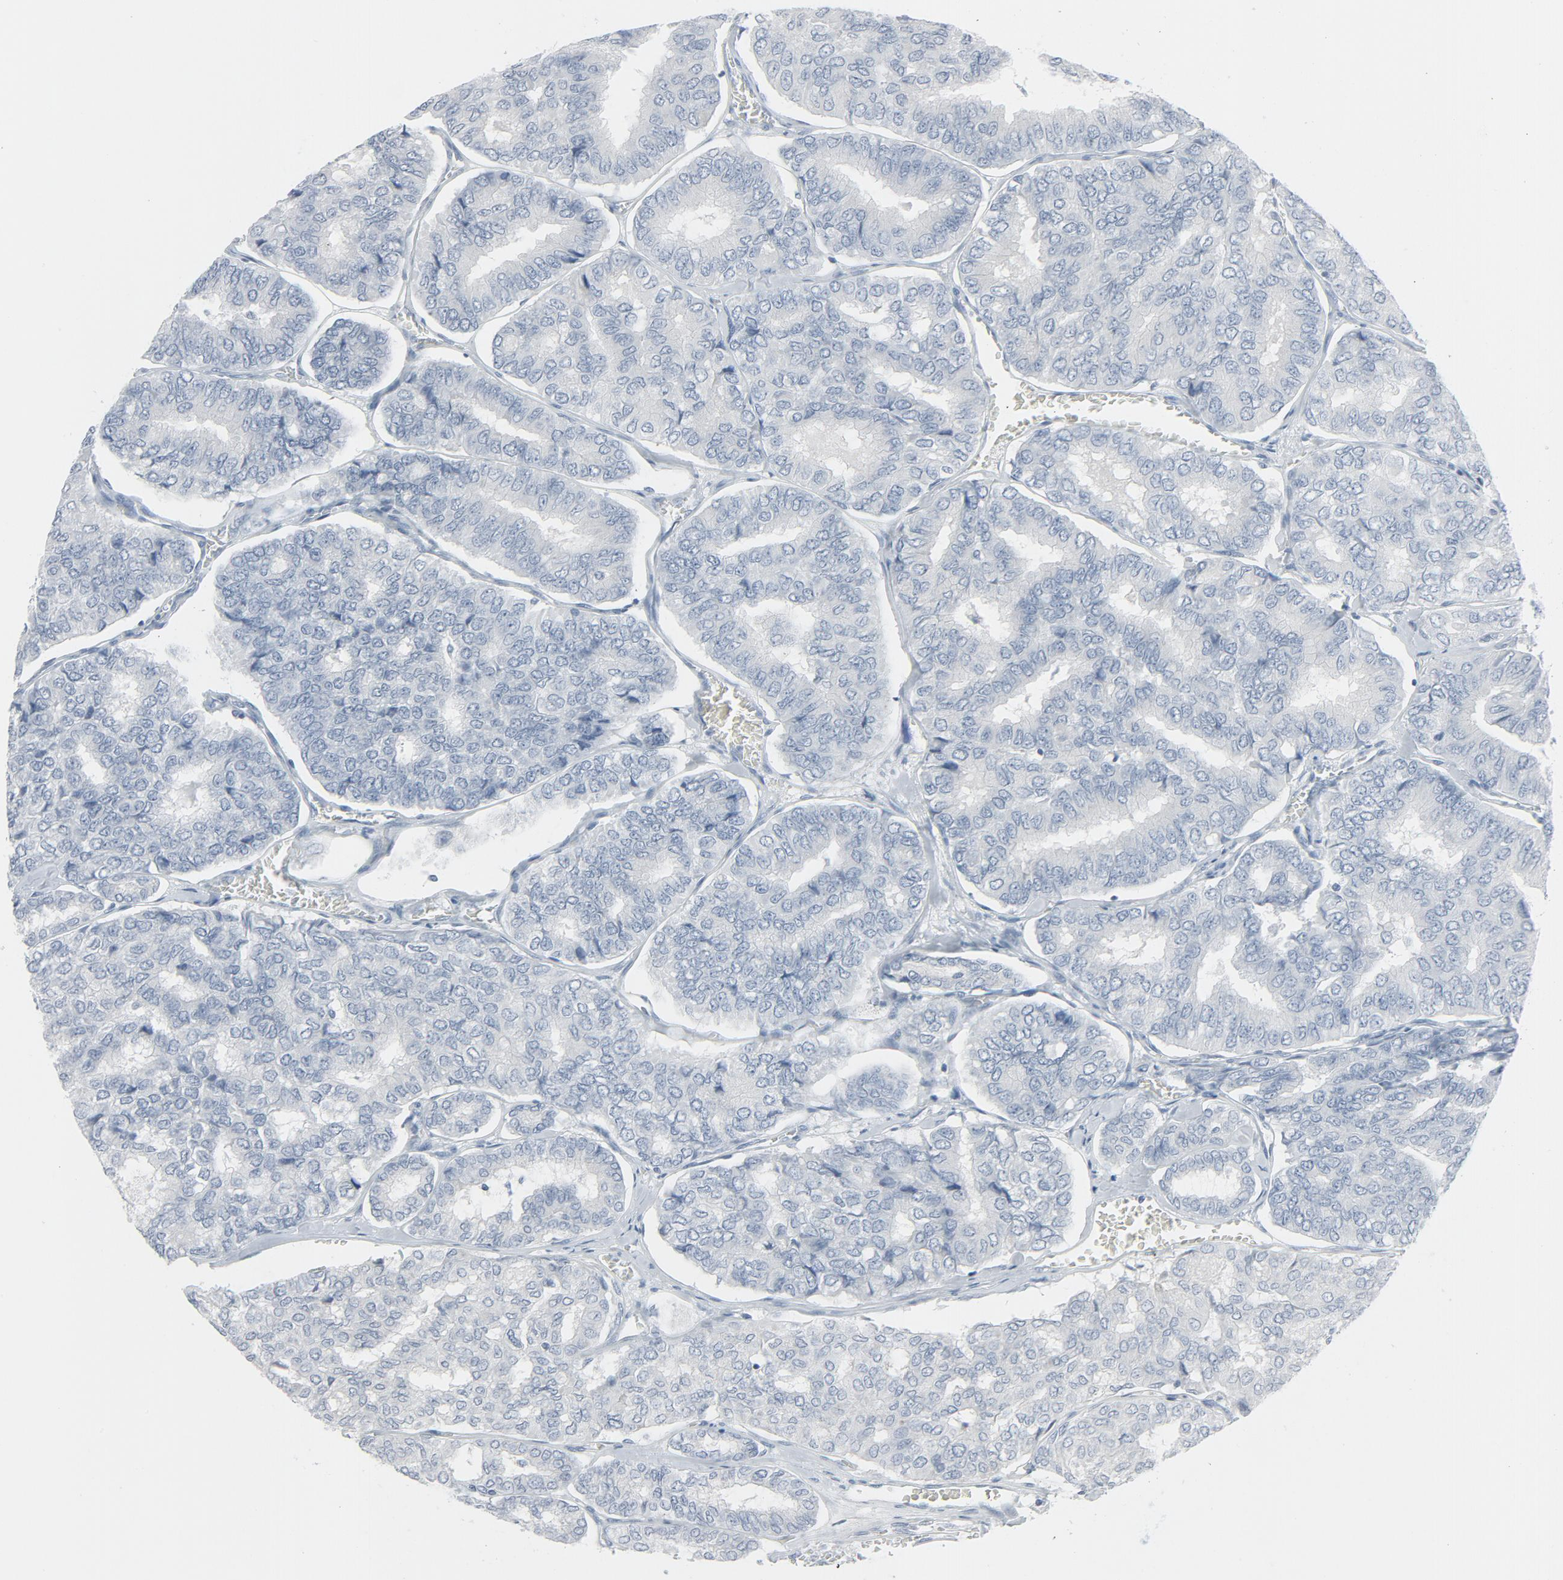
{"staining": {"intensity": "negative", "quantity": "none", "location": "none"}, "tissue": "thyroid cancer", "cell_type": "Tumor cells", "image_type": "cancer", "snomed": [{"axis": "morphology", "description": "Papillary adenocarcinoma, NOS"}, {"axis": "topography", "description": "Thyroid gland"}], "caption": "Immunohistochemistry of papillary adenocarcinoma (thyroid) exhibits no positivity in tumor cells. (DAB immunohistochemistry (IHC), high magnification).", "gene": "FGFR3", "patient": {"sex": "female", "age": 35}}